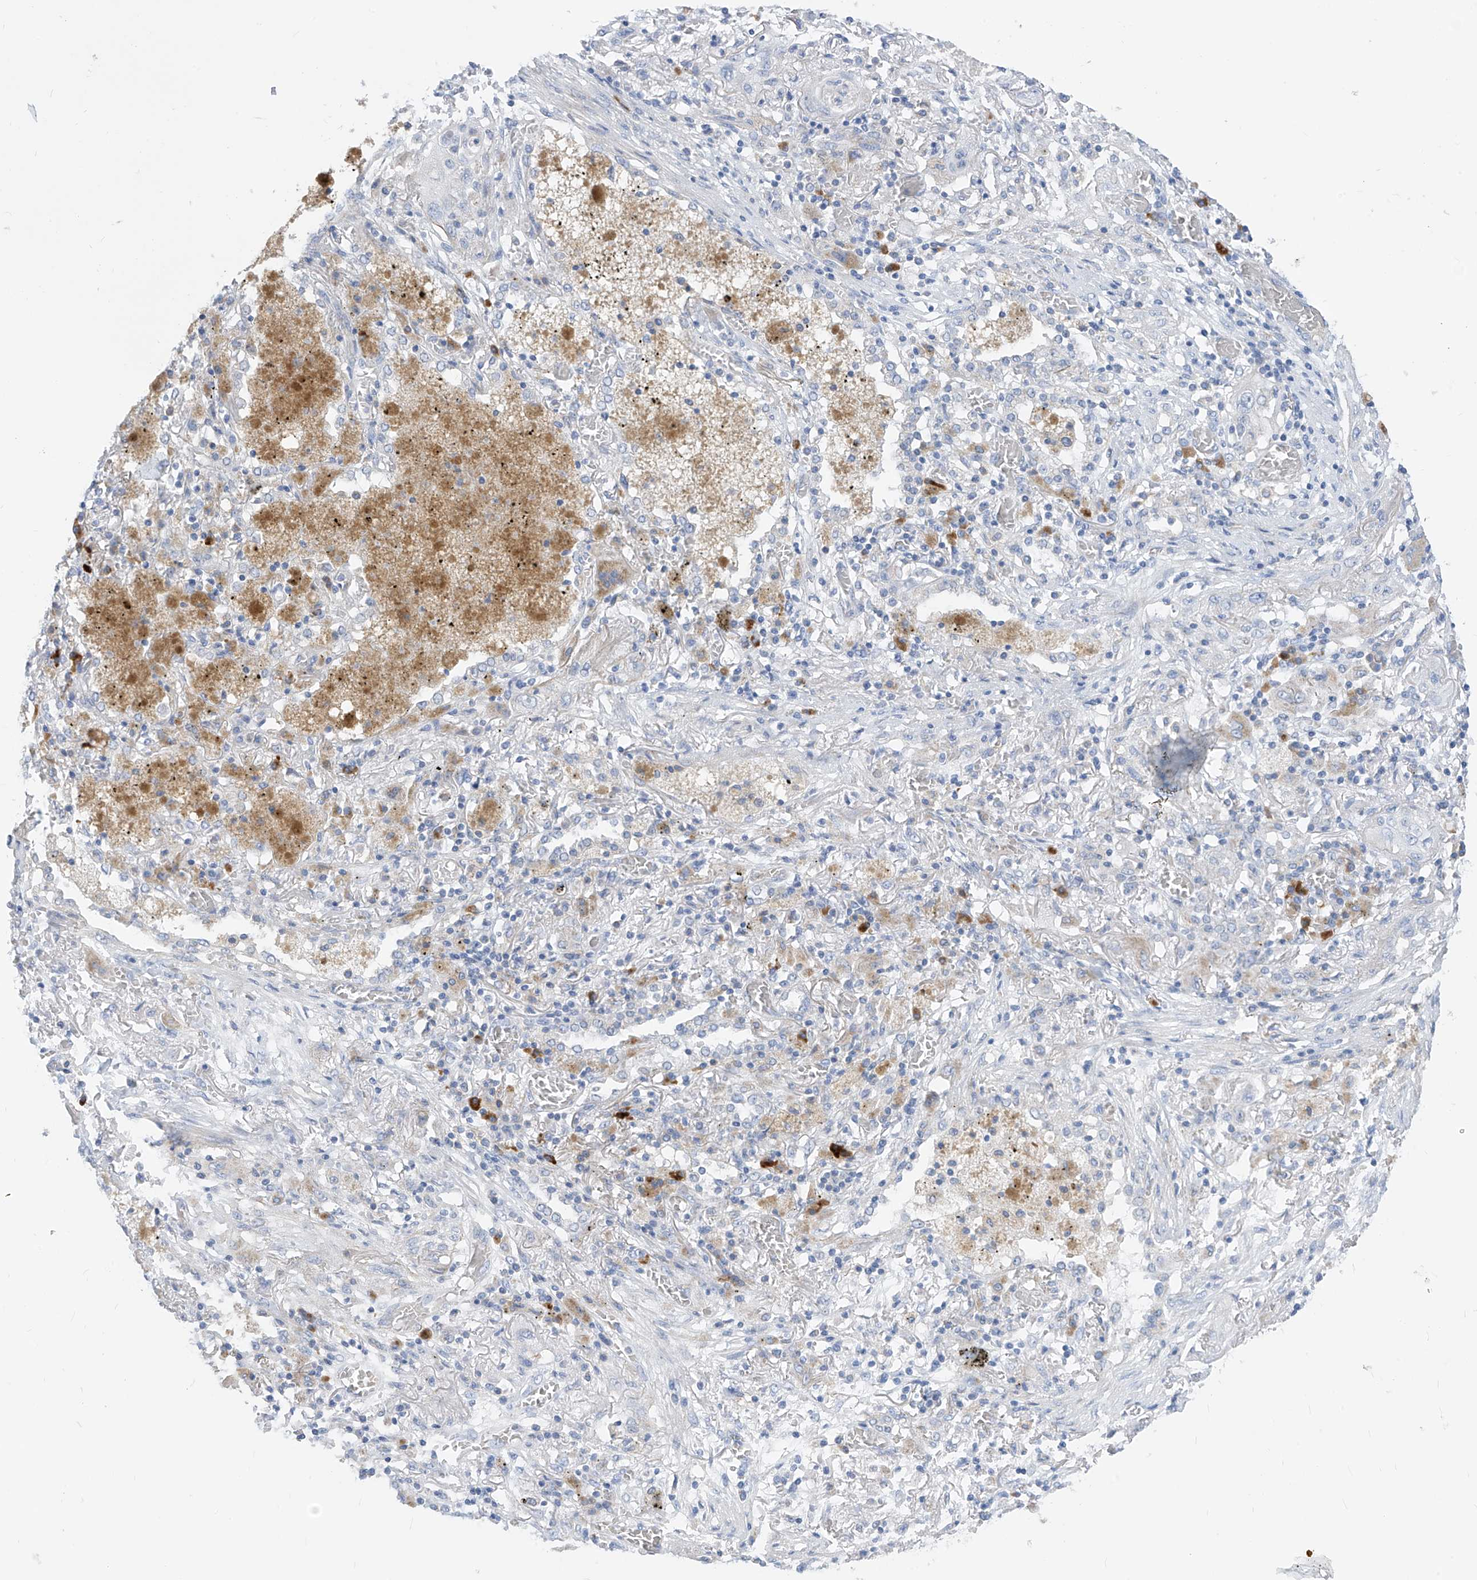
{"staining": {"intensity": "negative", "quantity": "none", "location": "none"}, "tissue": "lung cancer", "cell_type": "Tumor cells", "image_type": "cancer", "snomed": [{"axis": "morphology", "description": "Squamous cell carcinoma, NOS"}, {"axis": "topography", "description": "Lung"}], "caption": "Immunohistochemical staining of human lung cancer (squamous cell carcinoma) exhibits no significant expression in tumor cells.", "gene": "ZNF404", "patient": {"sex": "female", "age": 47}}